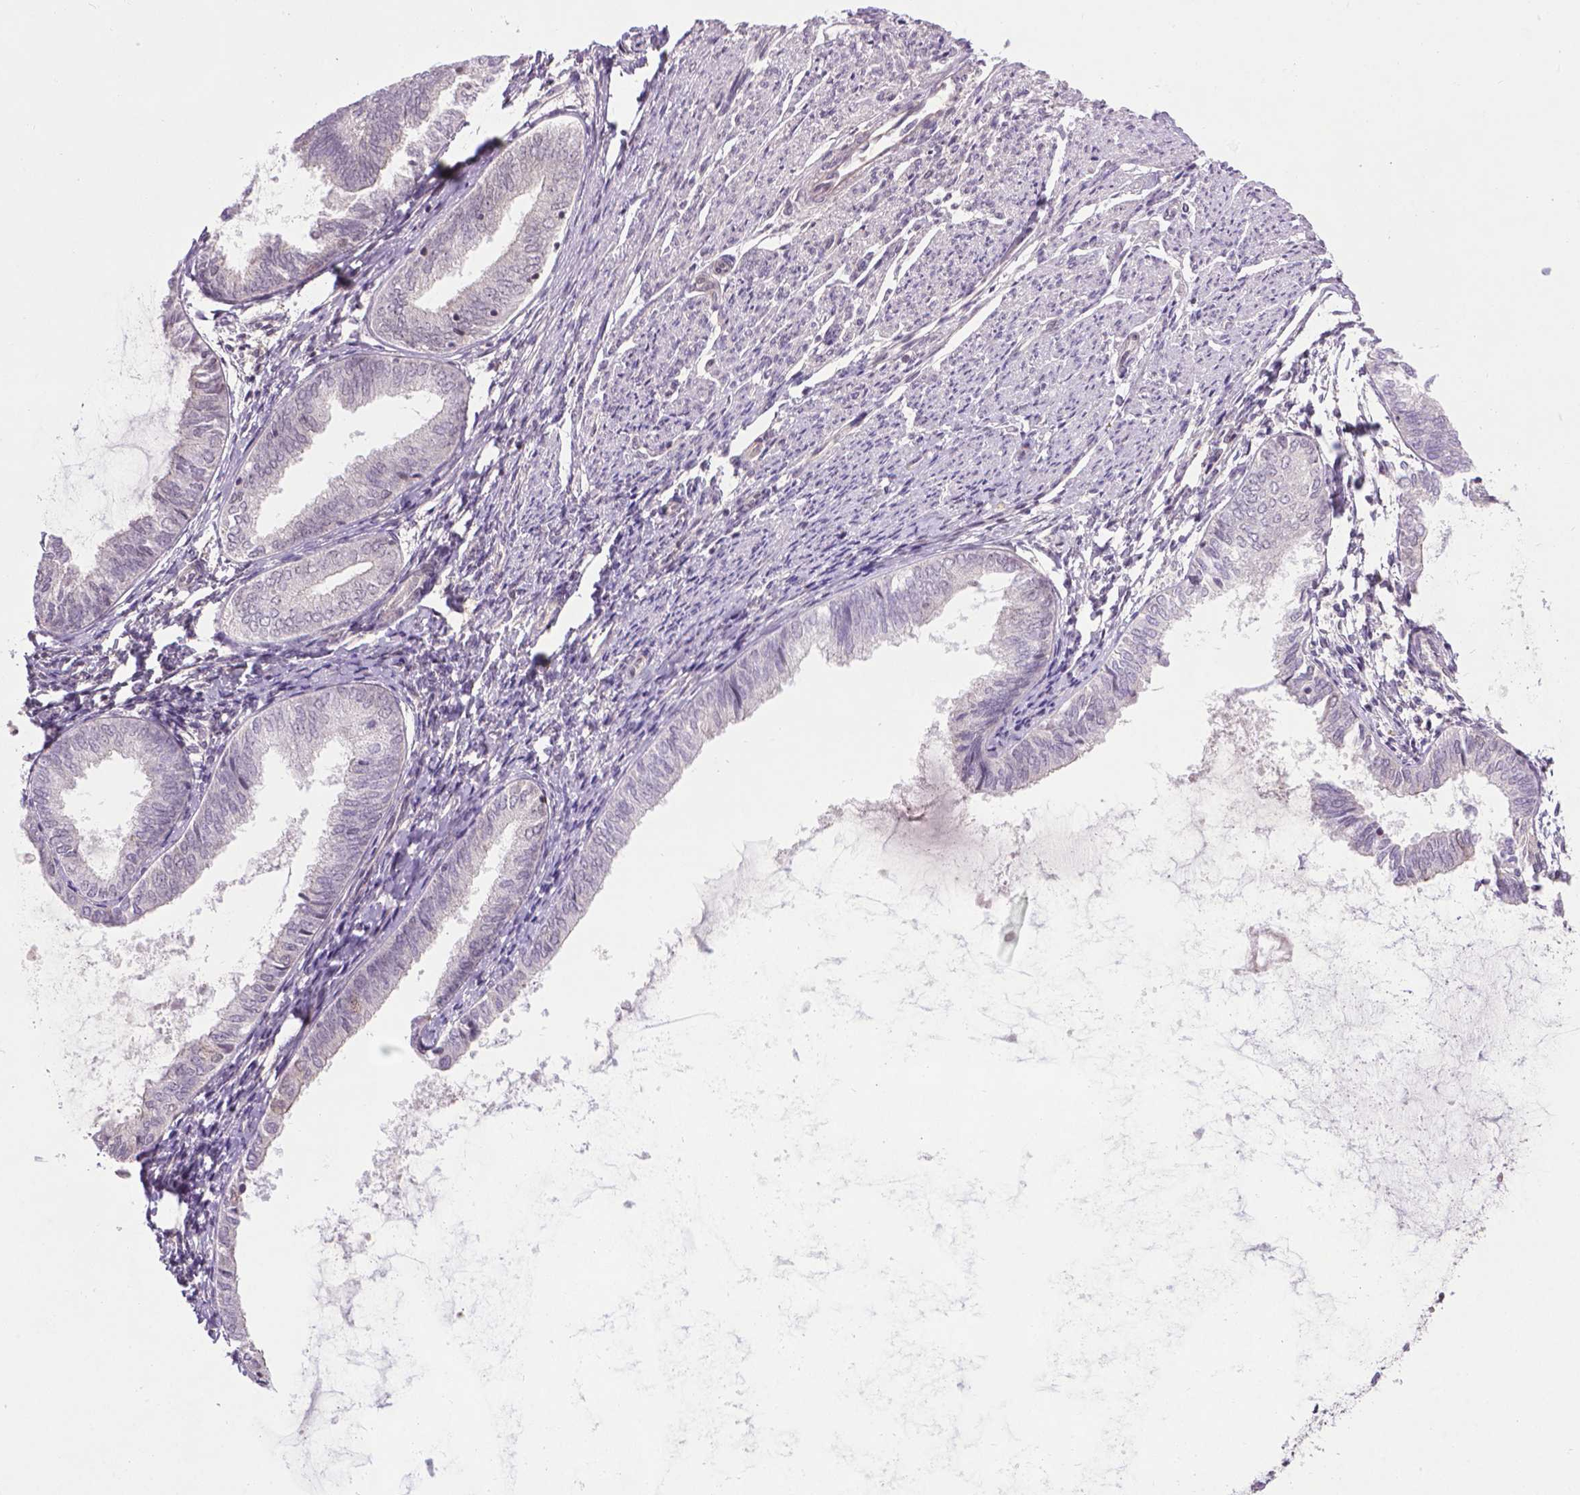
{"staining": {"intensity": "negative", "quantity": "none", "location": "none"}, "tissue": "endometrial cancer", "cell_type": "Tumor cells", "image_type": "cancer", "snomed": [{"axis": "morphology", "description": "Adenocarcinoma, NOS"}, {"axis": "topography", "description": "Endometrium"}], "caption": "DAB immunohistochemical staining of endometrial adenocarcinoma reveals no significant positivity in tumor cells. (Stains: DAB (3,3'-diaminobenzidine) IHC with hematoxylin counter stain, Microscopy: brightfield microscopy at high magnification).", "gene": "ANKRD54", "patient": {"sex": "female", "age": 68}}